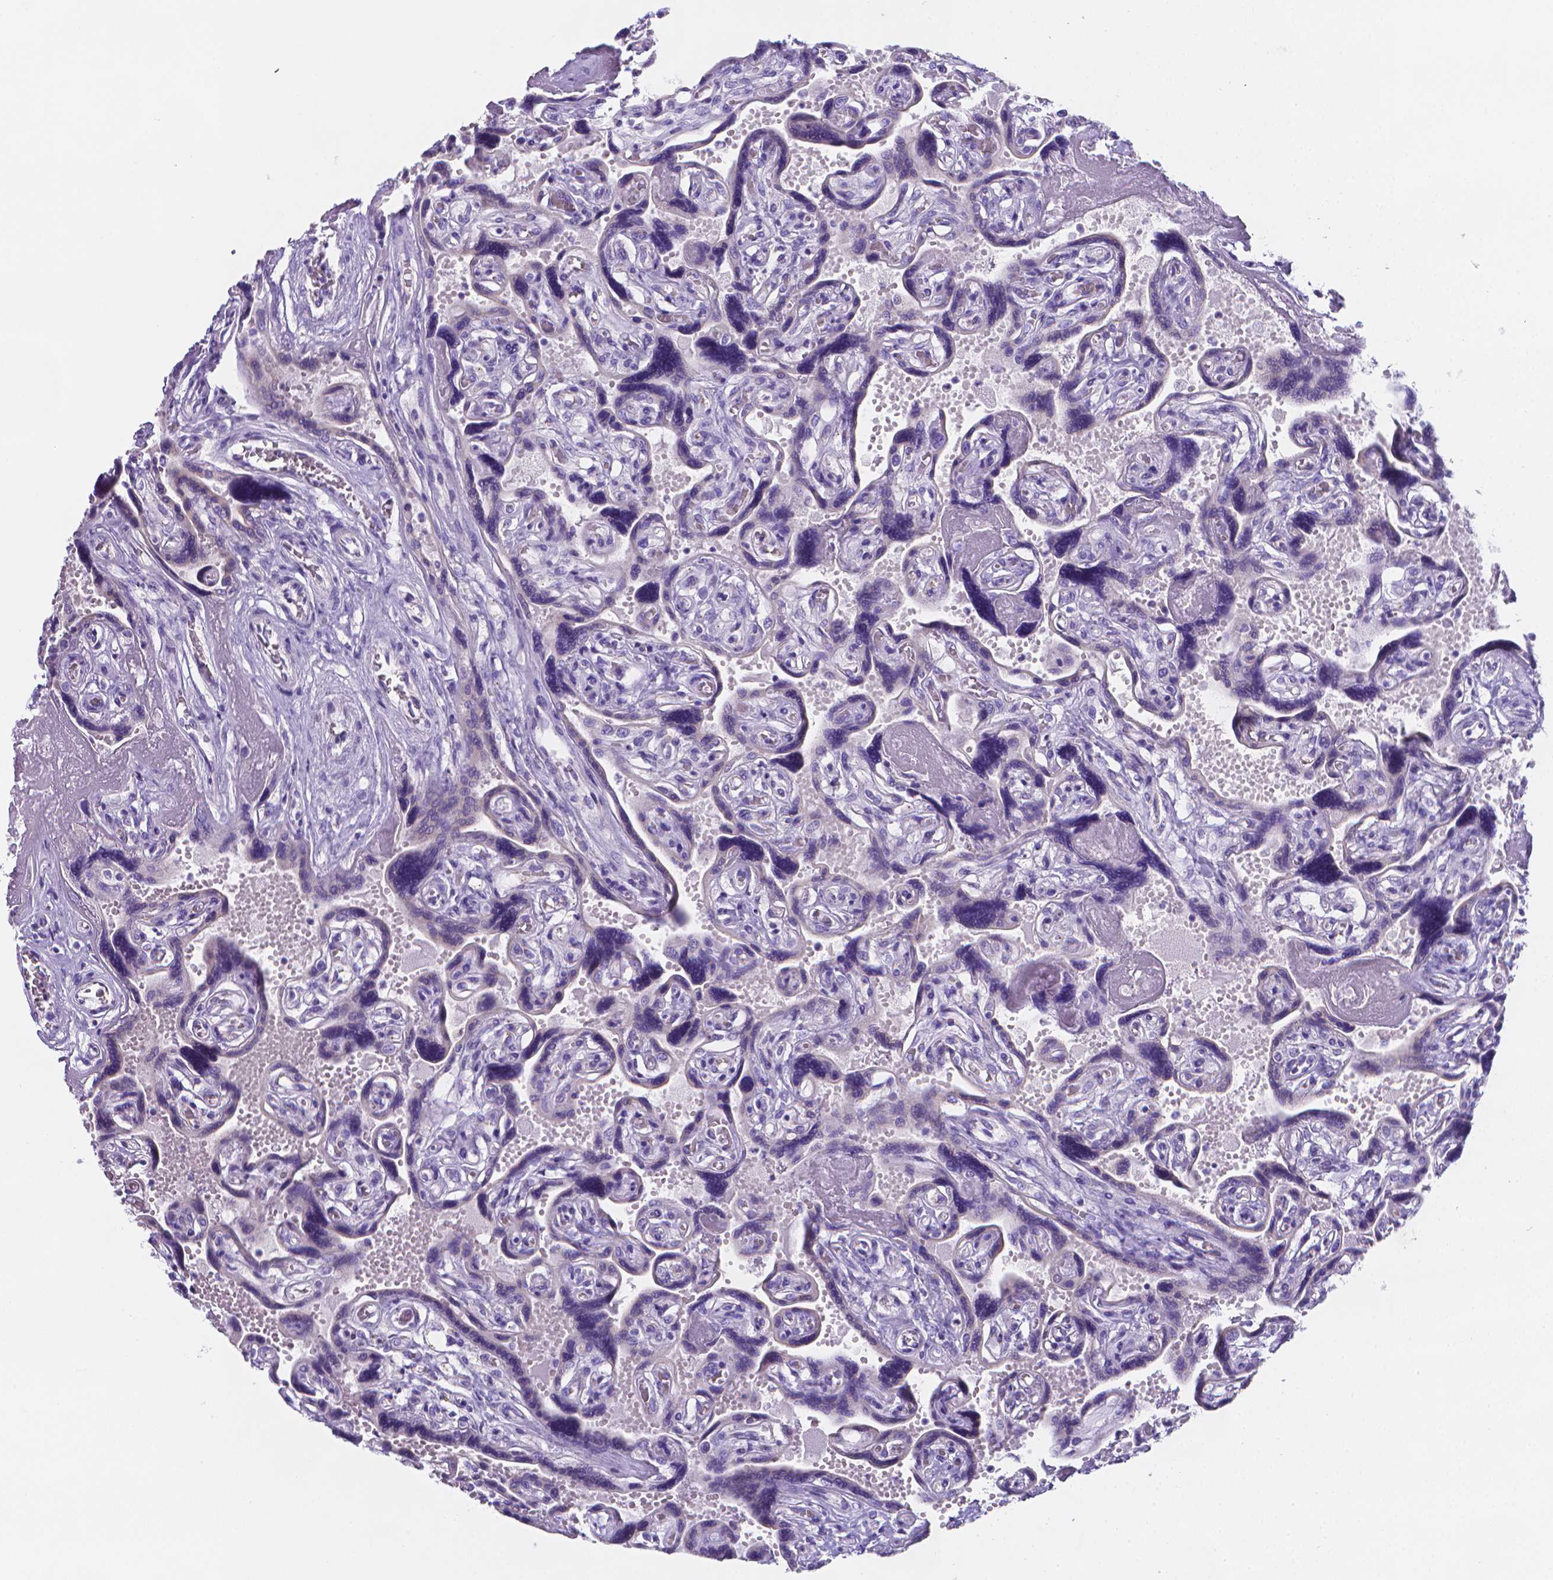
{"staining": {"intensity": "negative", "quantity": "none", "location": "none"}, "tissue": "placenta", "cell_type": "Decidual cells", "image_type": "normal", "snomed": [{"axis": "morphology", "description": "Normal tissue, NOS"}, {"axis": "topography", "description": "Placenta"}], "caption": "The image reveals no significant positivity in decidual cells of placenta. (DAB (3,3'-diaminobenzidine) IHC, high magnification).", "gene": "LRRC73", "patient": {"sex": "female", "age": 32}}